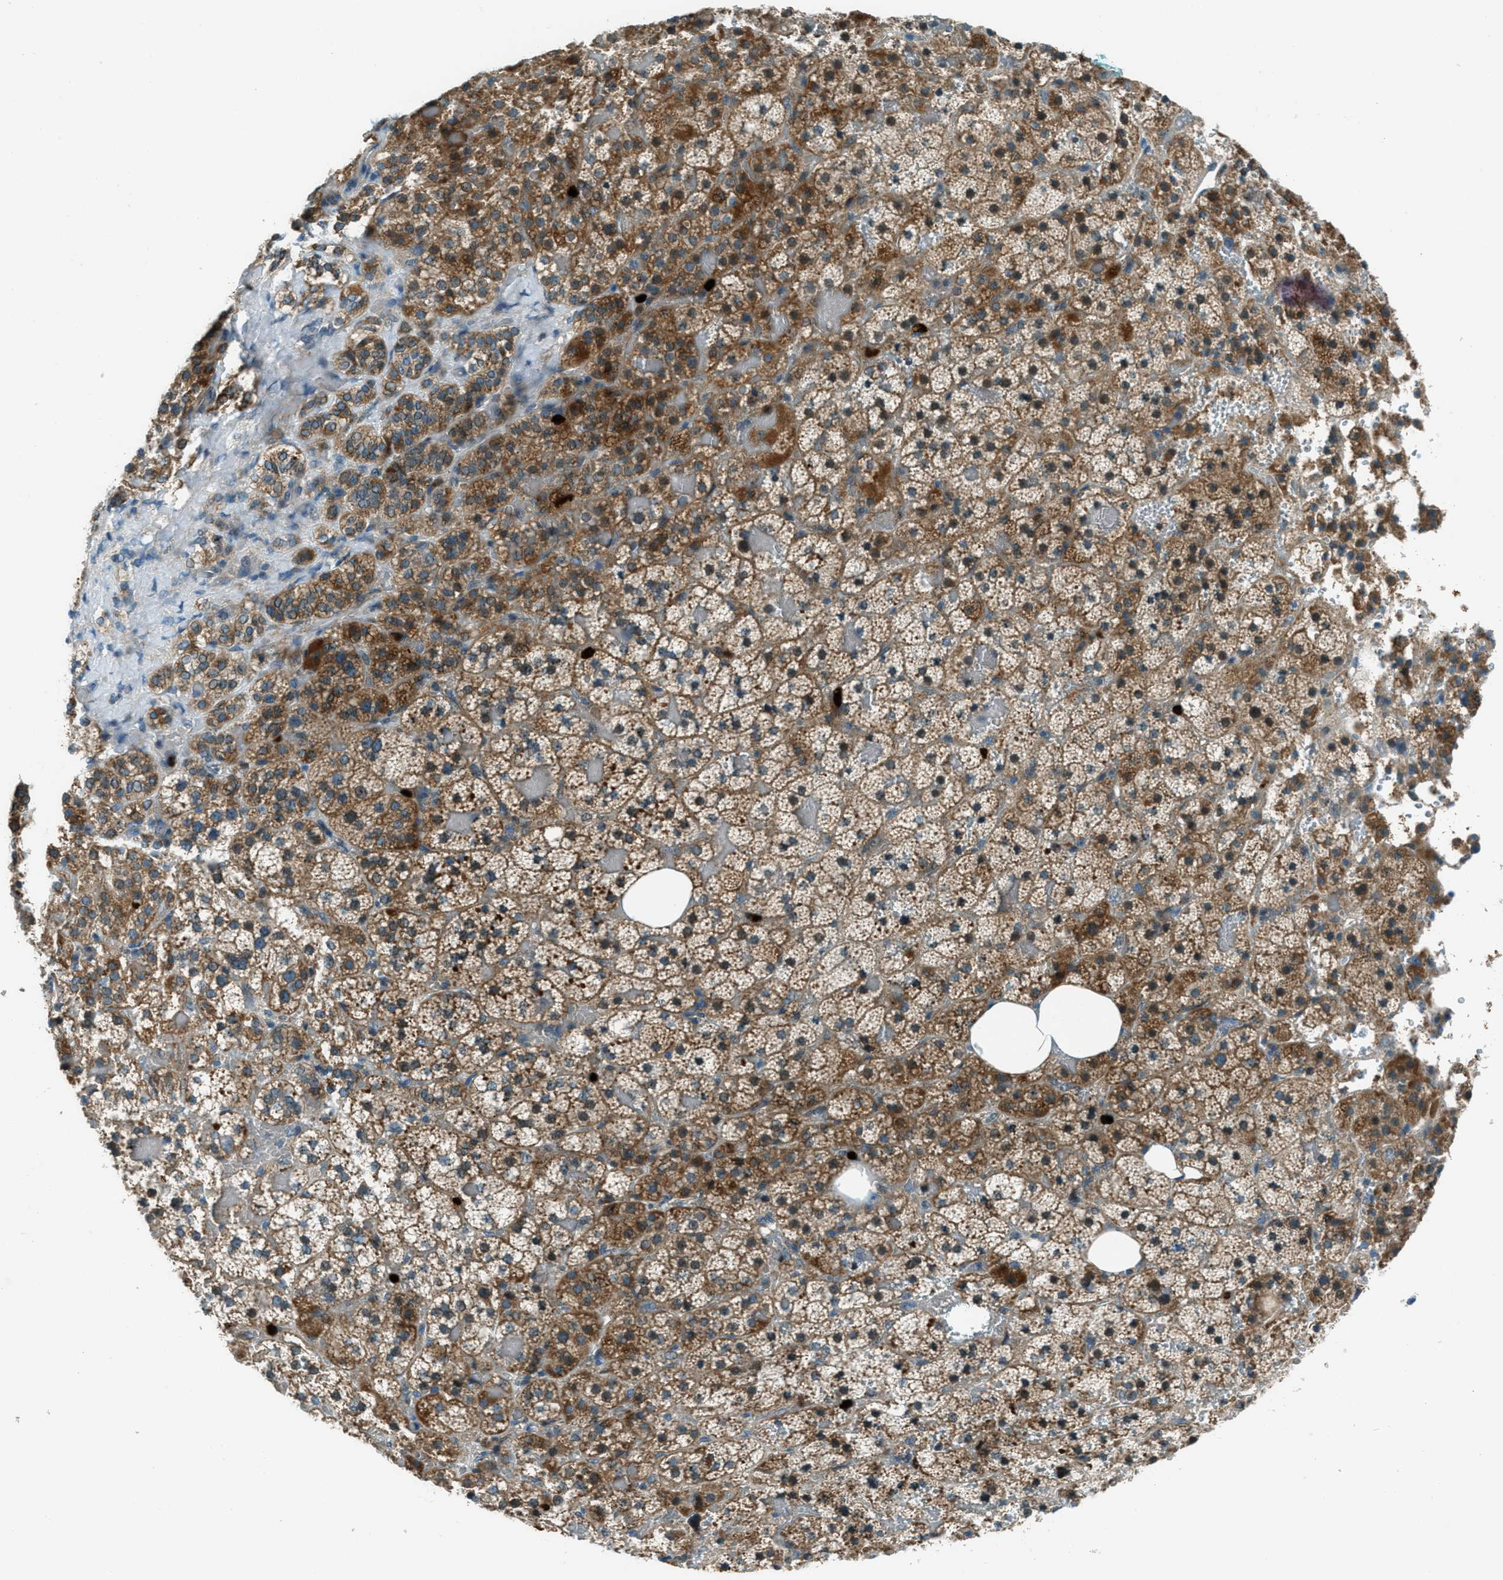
{"staining": {"intensity": "moderate", "quantity": ">75%", "location": "cytoplasmic/membranous"}, "tissue": "adrenal gland", "cell_type": "Glandular cells", "image_type": "normal", "snomed": [{"axis": "morphology", "description": "Normal tissue, NOS"}, {"axis": "topography", "description": "Adrenal gland"}], "caption": "Immunohistochemistry (IHC) of benign adrenal gland demonstrates medium levels of moderate cytoplasmic/membranous positivity in about >75% of glandular cells.", "gene": "FAR1", "patient": {"sex": "female", "age": 59}}